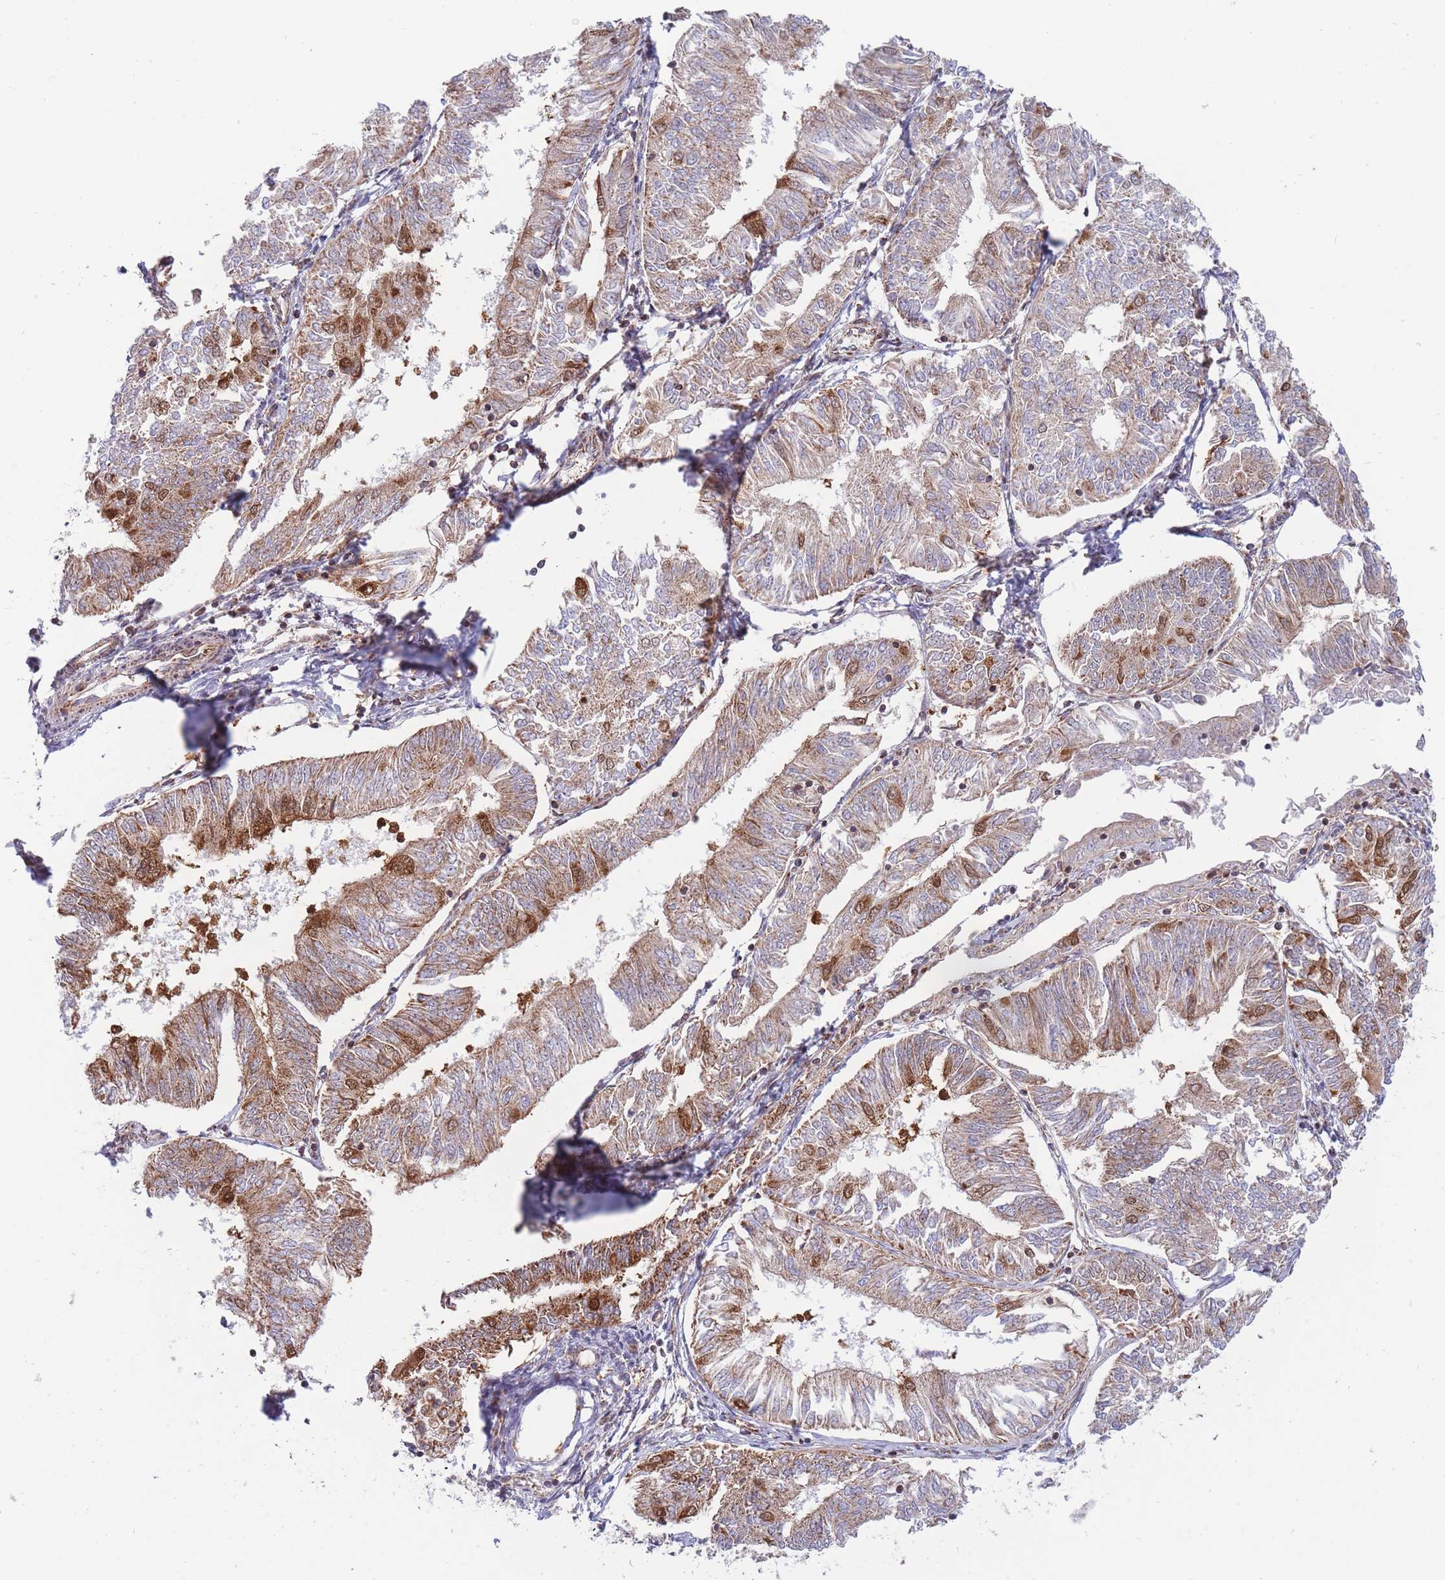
{"staining": {"intensity": "moderate", "quantity": "25%-75%", "location": "cytoplasmic/membranous,nuclear"}, "tissue": "endometrial cancer", "cell_type": "Tumor cells", "image_type": "cancer", "snomed": [{"axis": "morphology", "description": "Adenocarcinoma, NOS"}, {"axis": "topography", "description": "Endometrium"}], "caption": "Immunohistochemical staining of endometrial cancer exhibits moderate cytoplasmic/membranous and nuclear protein expression in approximately 25%-75% of tumor cells. The protein is shown in brown color, while the nuclei are stained blue.", "gene": "BOD1L1", "patient": {"sex": "female", "age": 58}}